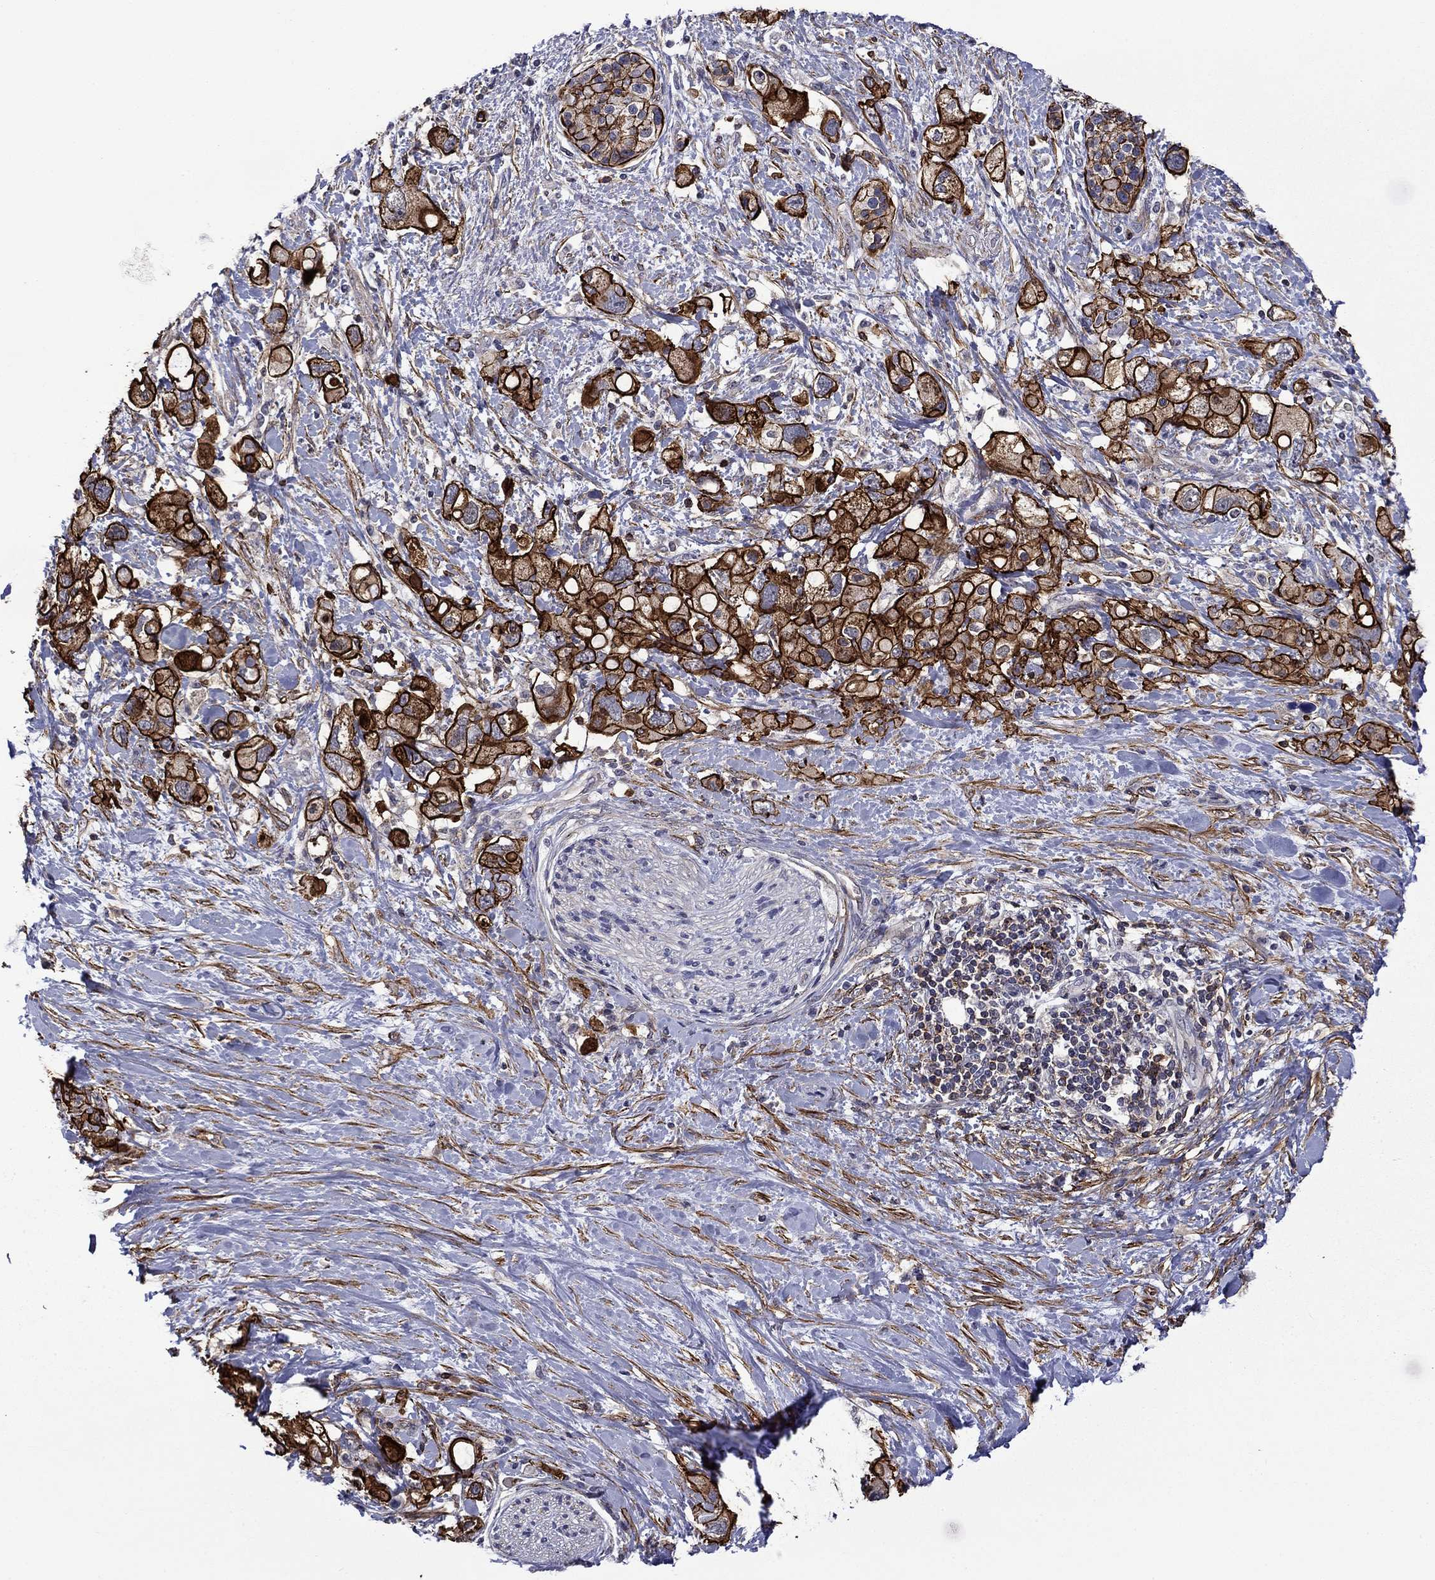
{"staining": {"intensity": "strong", "quantity": ">75%", "location": "cytoplasmic/membranous"}, "tissue": "pancreatic cancer", "cell_type": "Tumor cells", "image_type": "cancer", "snomed": [{"axis": "morphology", "description": "Adenocarcinoma, NOS"}, {"axis": "topography", "description": "Pancreas"}], "caption": "IHC of pancreatic cancer (adenocarcinoma) reveals high levels of strong cytoplasmic/membranous staining in approximately >75% of tumor cells.", "gene": "LMO7", "patient": {"sex": "female", "age": 56}}